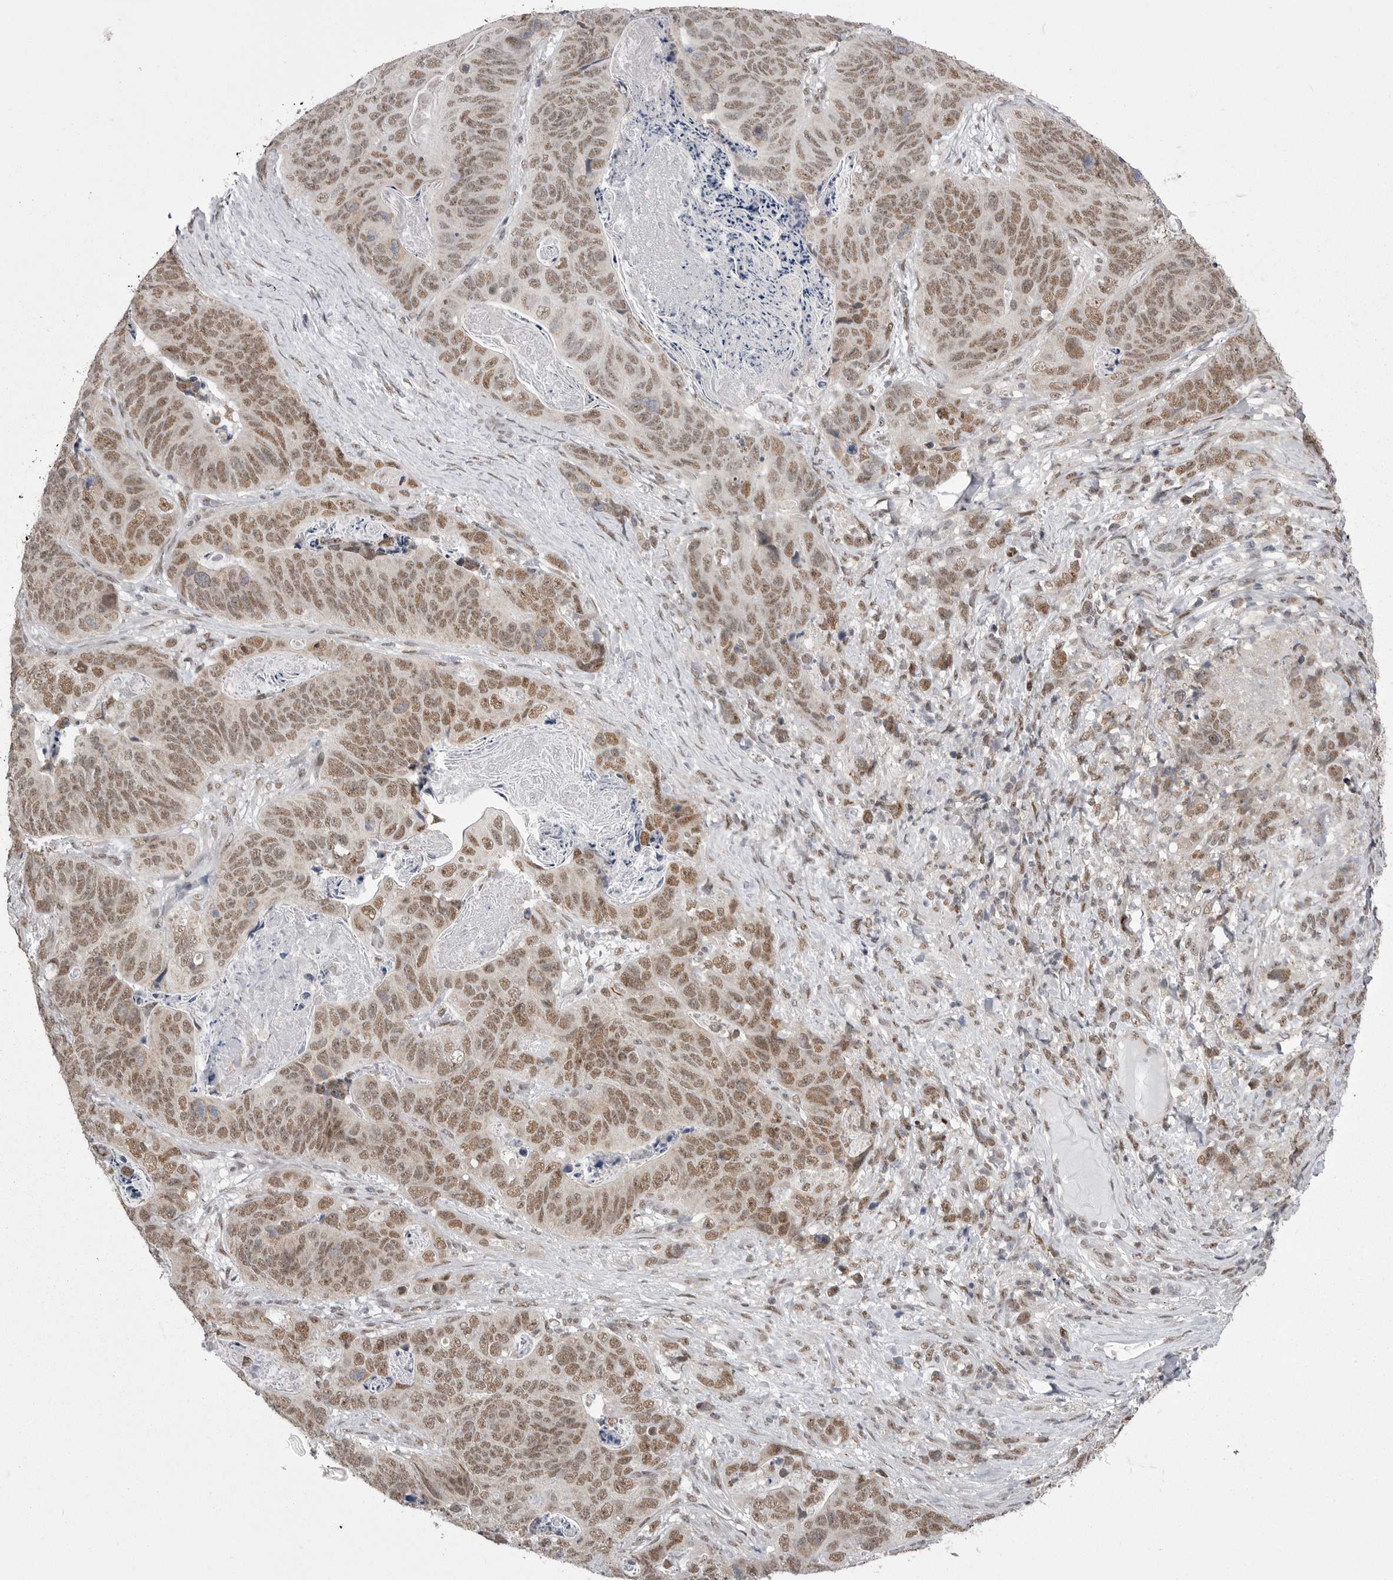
{"staining": {"intensity": "moderate", "quantity": ">75%", "location": "nuclear"}, "tissue": "stomach cancer", "cell_type": "Tumor cells", "image_type": "cancer", "snomed": [{"axis": "morphology", "description": "Normal tissue, NOS"}, {"axis": "morphology", "description": "Adenocarcinoma, NOS"}, {"axis": "topography", "description": "Stomach"}], "caption": "Immunohistochemical staining of human stomach cancer (adenocarcinoma) reveals medium levels of moderate nuclear protein expression in approximately >75% of tumor cells.", "gene": "MEPCE", "patient": {"sex": "female", "age": 89}}